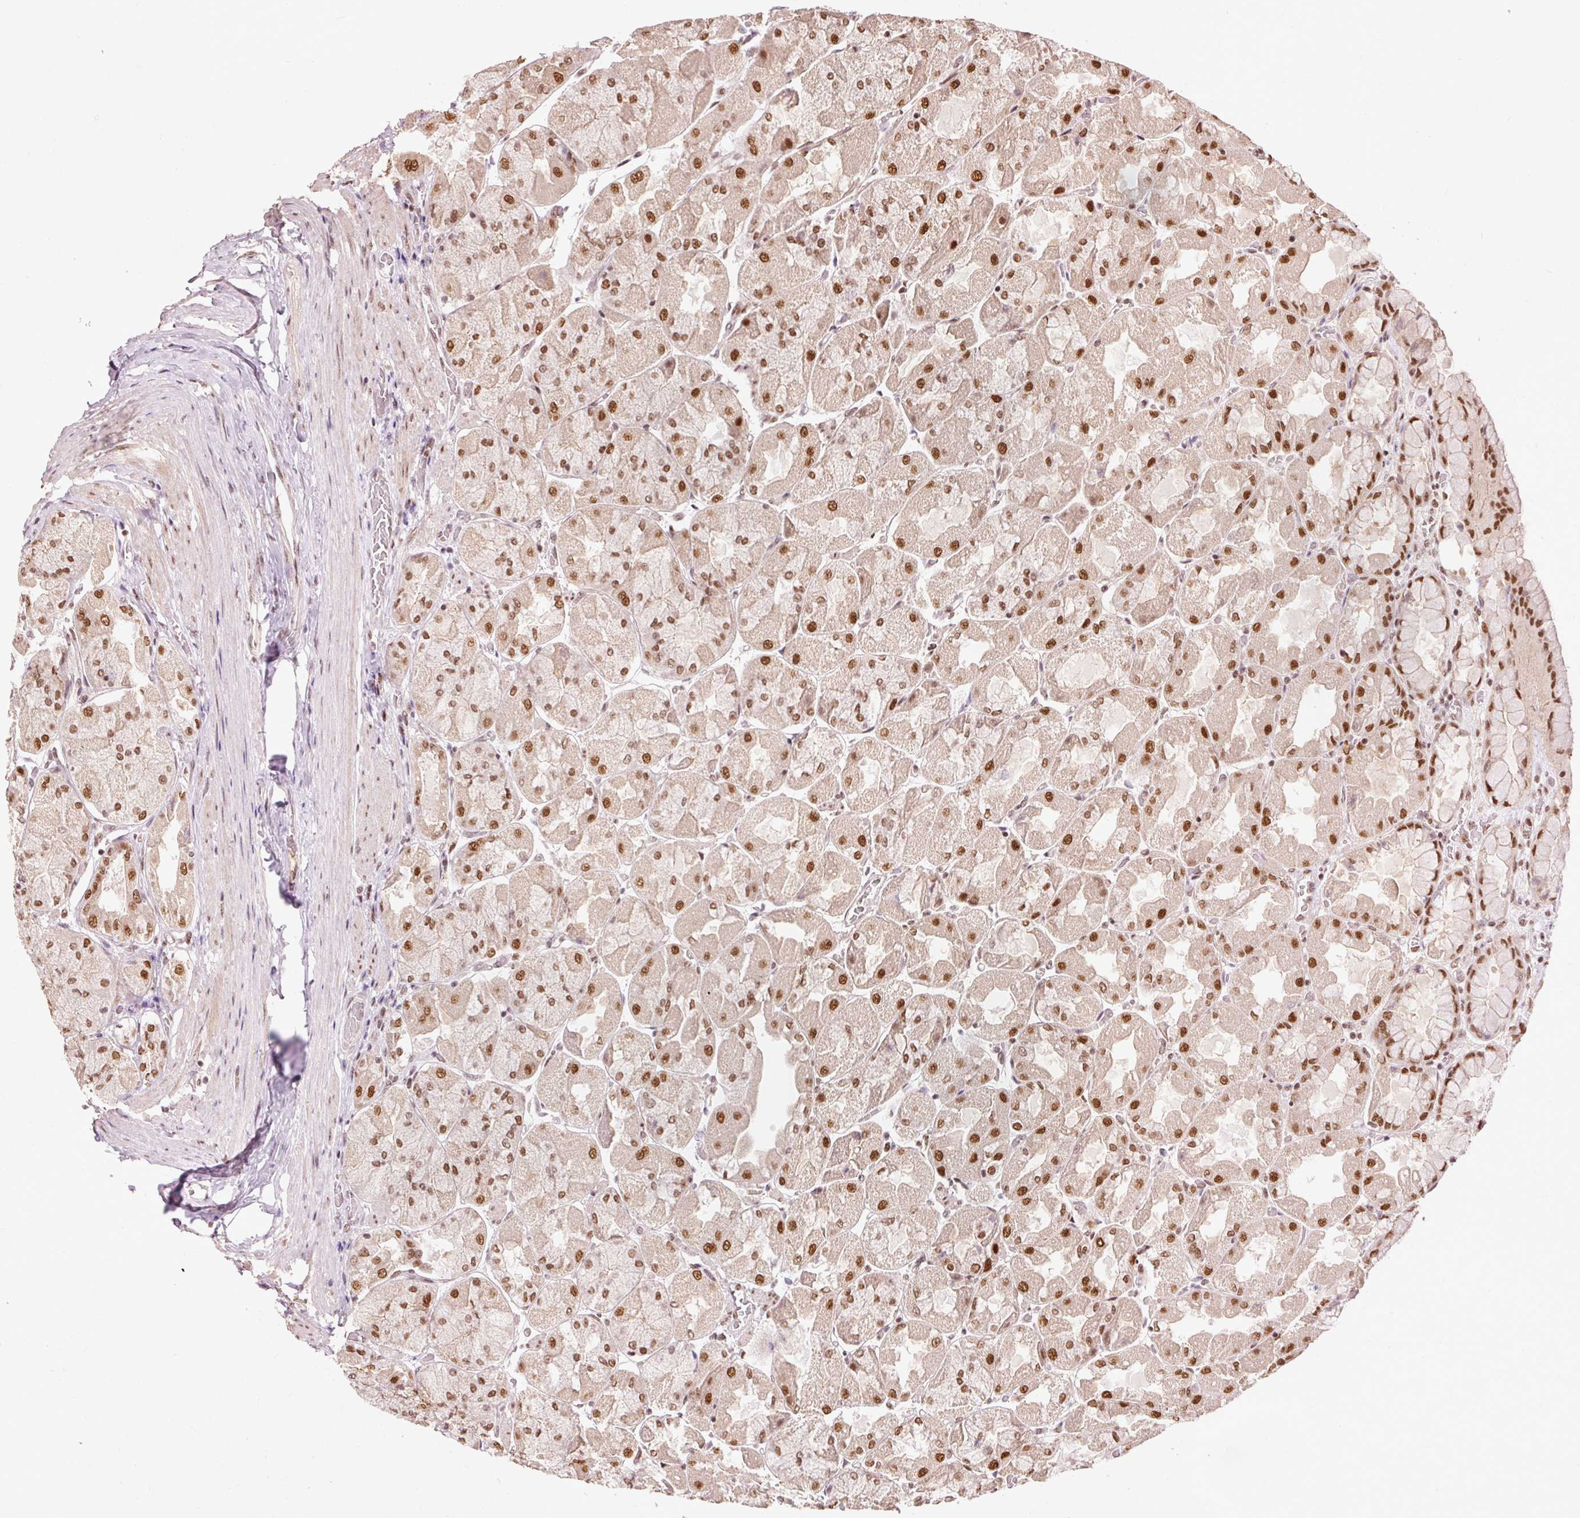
{"staining": {"intensity": "strong", "quantity": ">75%", "location": "nuclear"}, "tissue": "stomach", "cell_type": "Glandular cells", "image_type": "normal", "snomed": [{"axis": "morphology", "description": "Normal tissue, NOS"}, {"axis": "topography", "description": "Stomach"}], "caption": "Glandular cells demonstrate high levels of strong nuclear expression in approximately >75% of cells in normal human stomach.", "gene": "ZBTB44", "patient": {"sex": "female", "age": 61}}